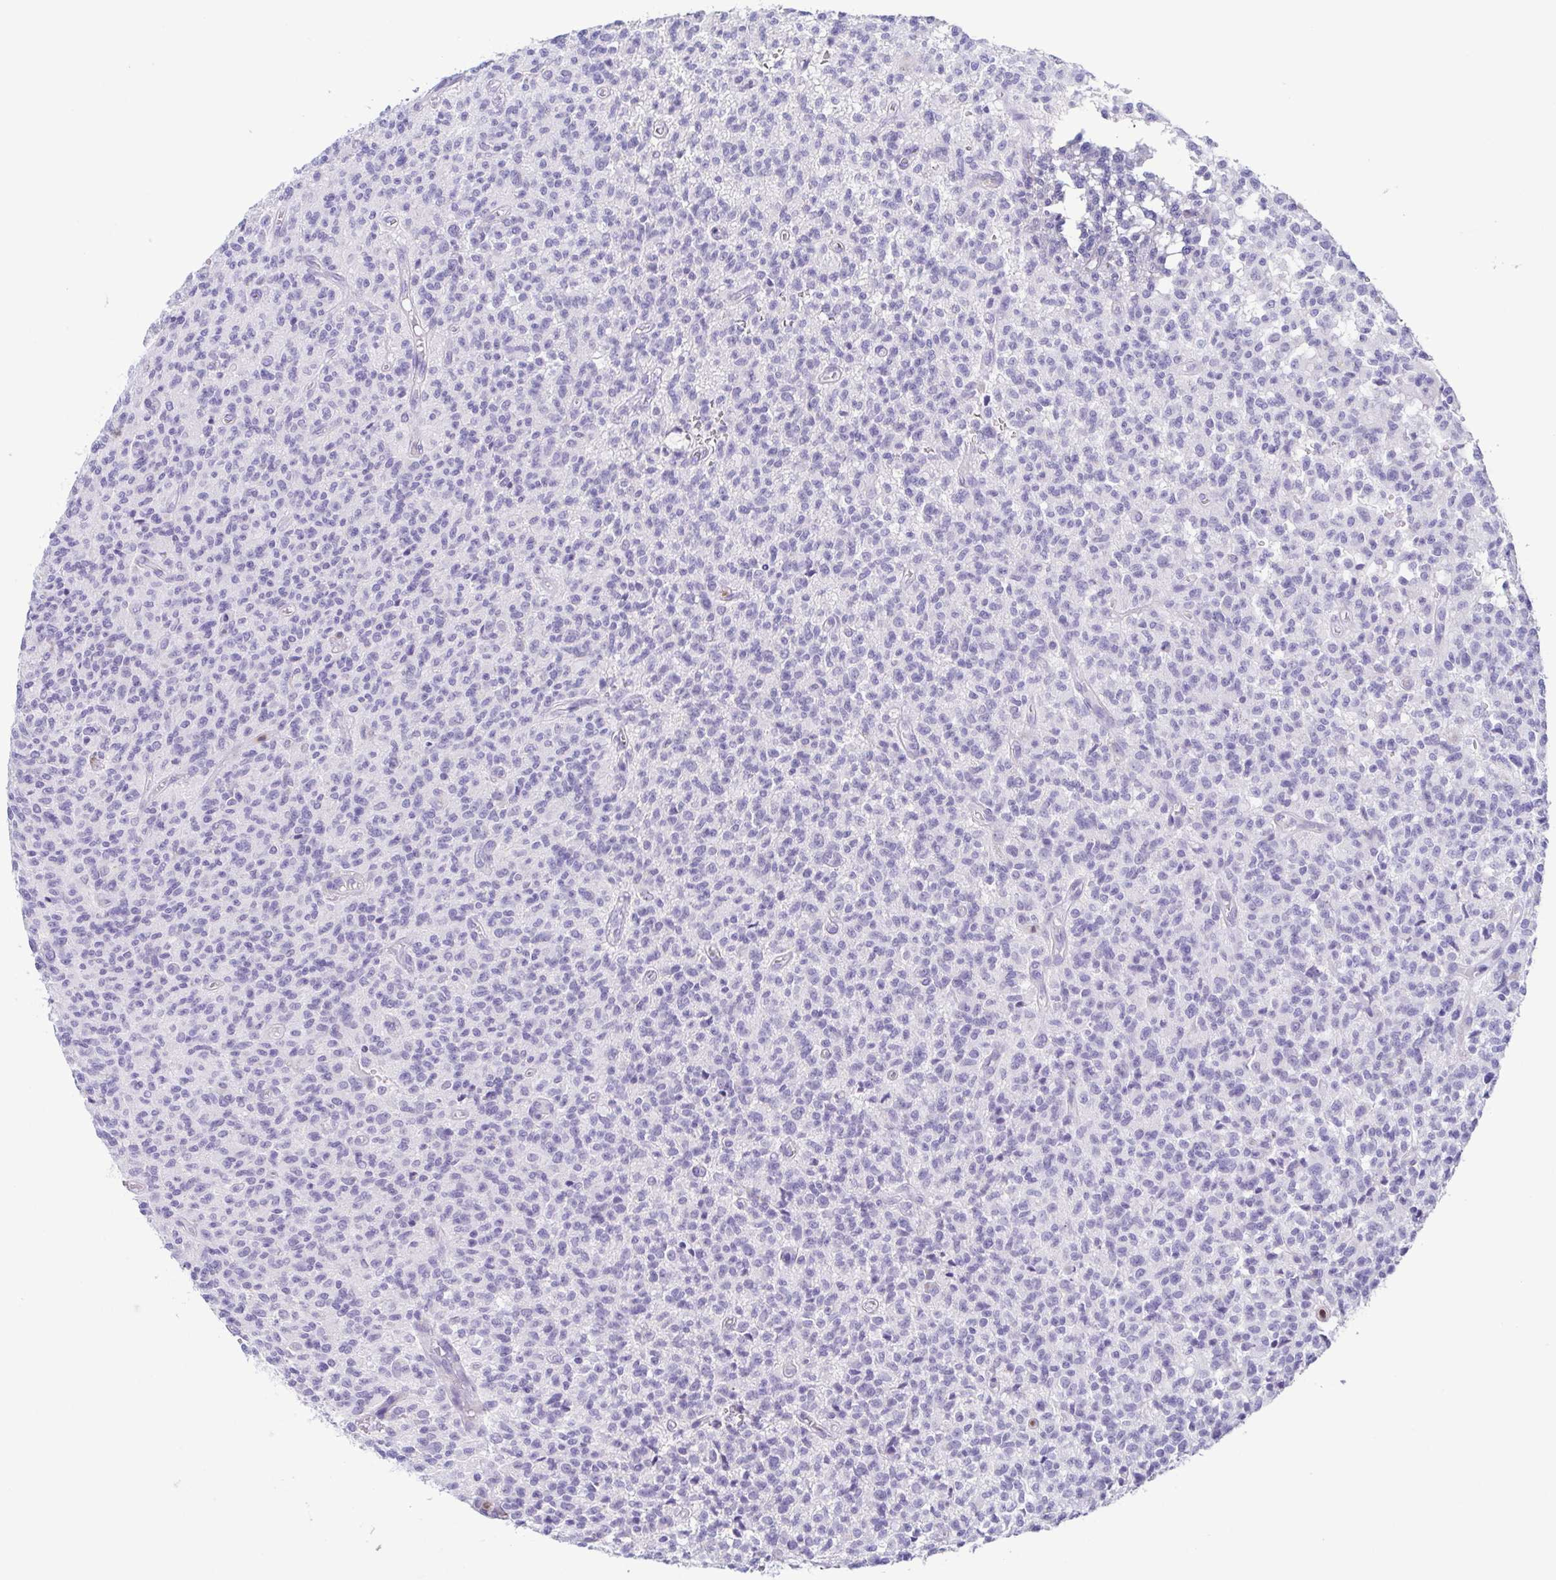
{"staining": {"intensity": "negative", "quantity": "none", "location": "none"}, "tissue": "glioma", "cell_type": "Tumor cells", "image_type": "cancer", "snomed": [{"axis": "morphology", "description": "Glioma, malignant, Low grade"}, {"axis": "topography", "description": "Brain"}], "caption": "The immunohistochemistry photomicrograph has no significant positivity in tumor cells of malignant glioma (low-grade) tissue.", "gene": "AZU1", "patient": {"sex": "male", "age": 64}}